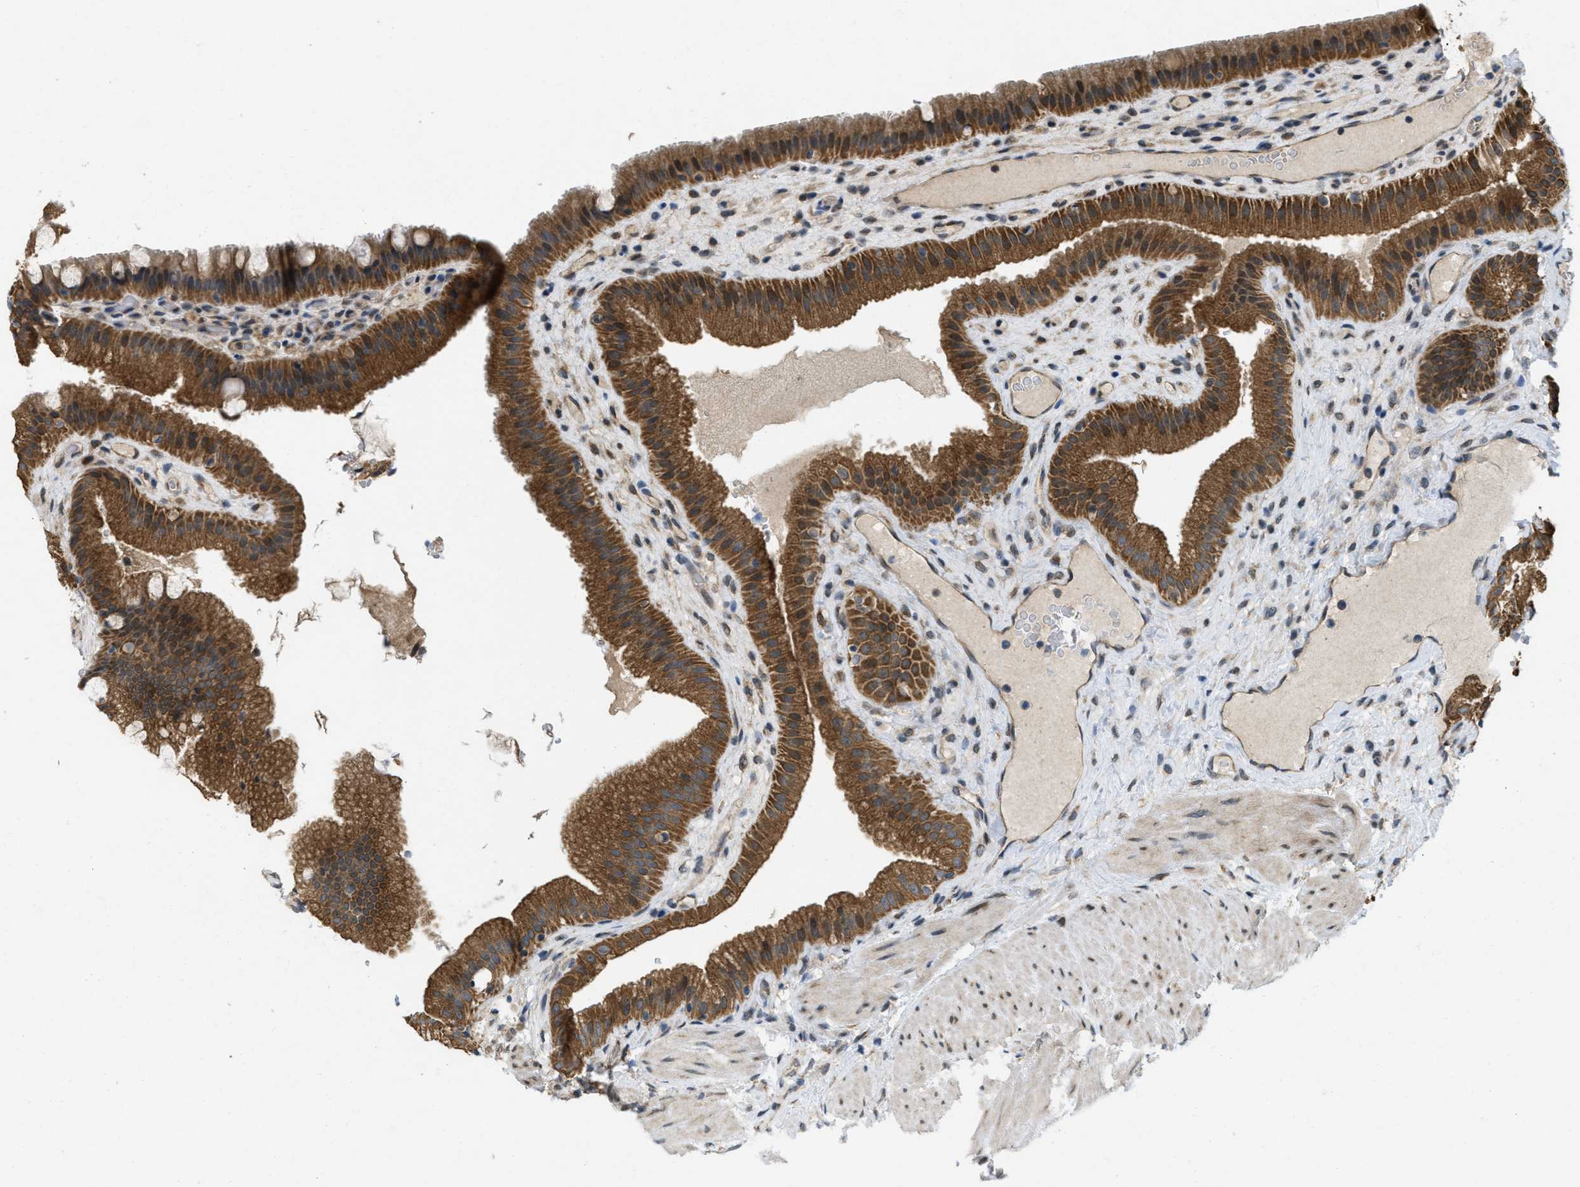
{"staining": {"intensity": "strong", "quantity": ">75%", "location": "cytoplasmic/membranous"}, "tissue": "gallbladder", "cell_type": "Glandular cells", "image_type": "normal", "snomed": [{"axis": "morphology", "description": "Normal tissue, NOS"}, {"axis": "topography", "description": "Gallbladder"}], "caption": "Approximately >75% of glandular cells in unremarkable human gallbladder show strong cytoplasmic/membranous protein positivity as visualized by brown immunohistochemical staining.", "gene": "IFNLR1", "patient": {"sex": "male", "age": 49}}